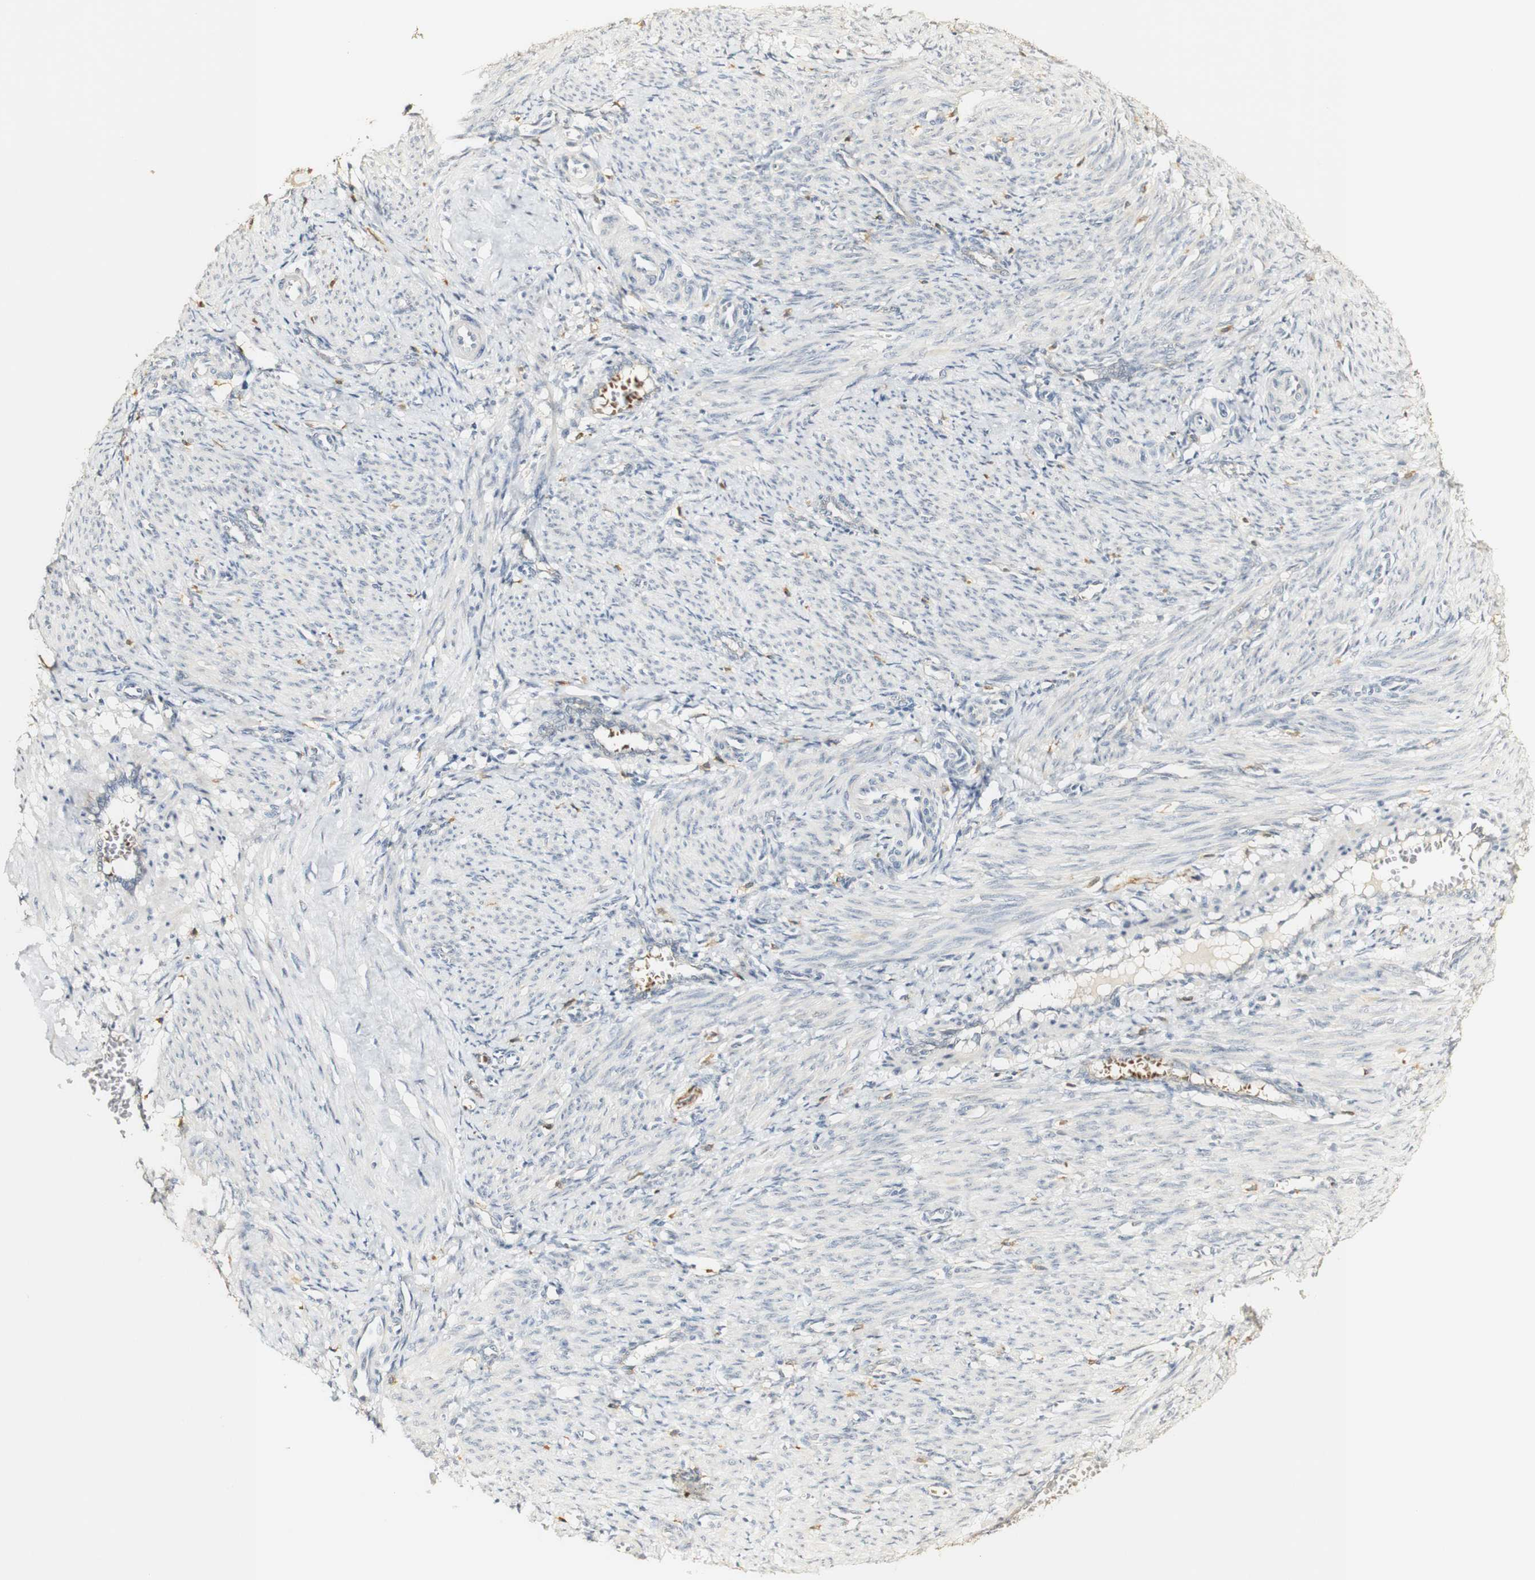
{"staining": {"intensity": "negative", "quantity": "none", "location": "none"}, "tissue": "smooth muscle", "cell_type": "Smooth muscle cells", "image_type": "normal", "snomed": [{"axis": "morphology", "description": "Normal tissue, NOS"}, {"axis": "topography", "description": "Endometrium"}], "caption": "A micrograph of human smooth muscle is negative for staining in smooth muscle cells. Brightfield microscopy of immunohistochemistry stained with DAB (3,3'-diaminobenzidine) (brown) and hematoxylin (blue), captured at high magnification.", "gene": "SYT7", "patient": {"sex": "female", "age": 33}}